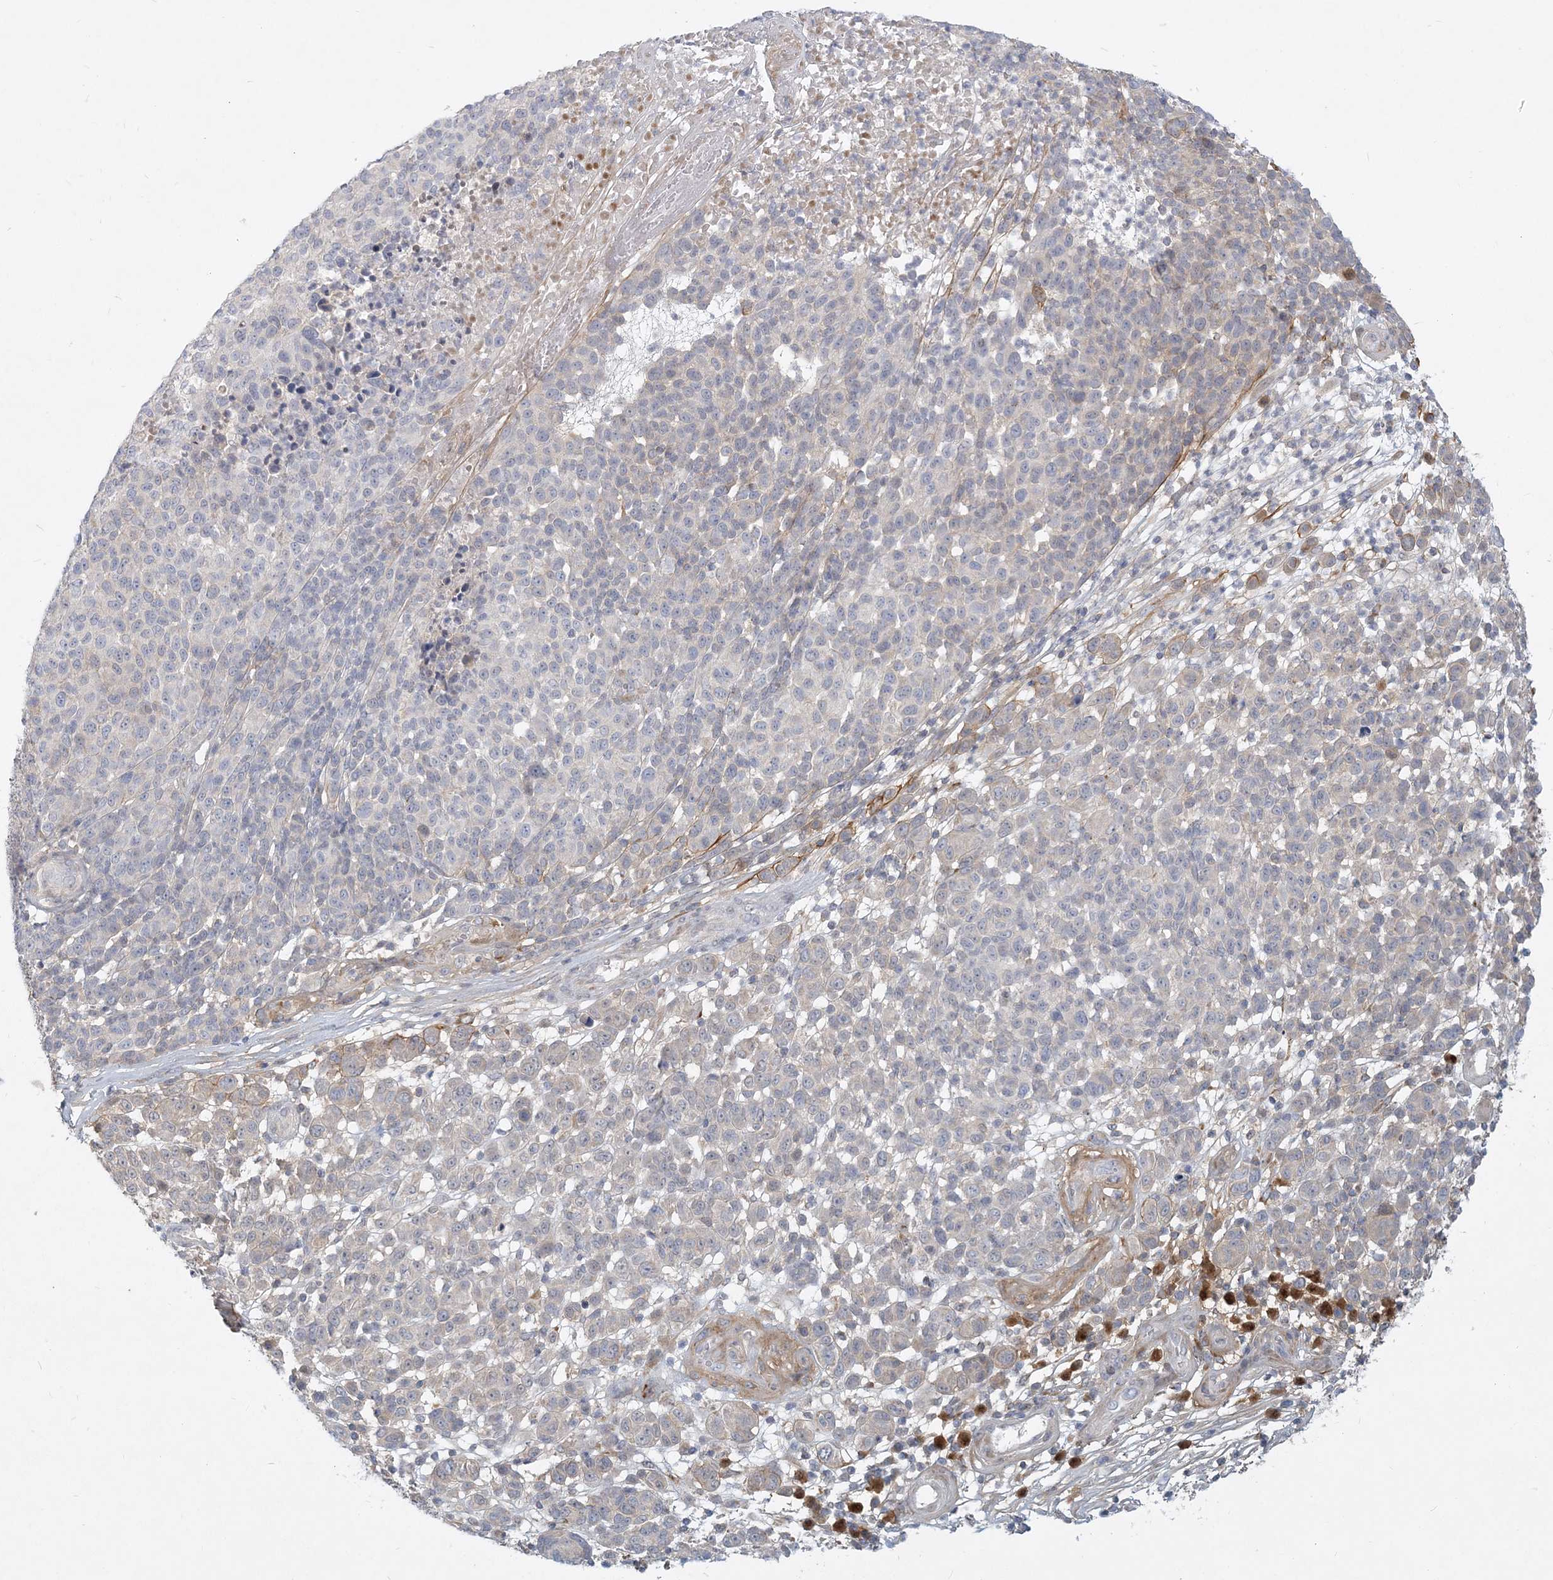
{"staining": {"intensity": "negative", "quantity": "none", "location": "none"}, "tissue": "melanoma", "cell_type": "Tumor cells", "image_type": "cancer", "snomed": [{"axis": "morphology", "description": "Malignant melanoma, NOS"}, {"axis": "topography", "description": "Skin"}], "caption": "There is no significant expression in tumor cells of malignant melanoma.", "gene": "GMPPA", "patient": {"sex": "male", "age": 49}}